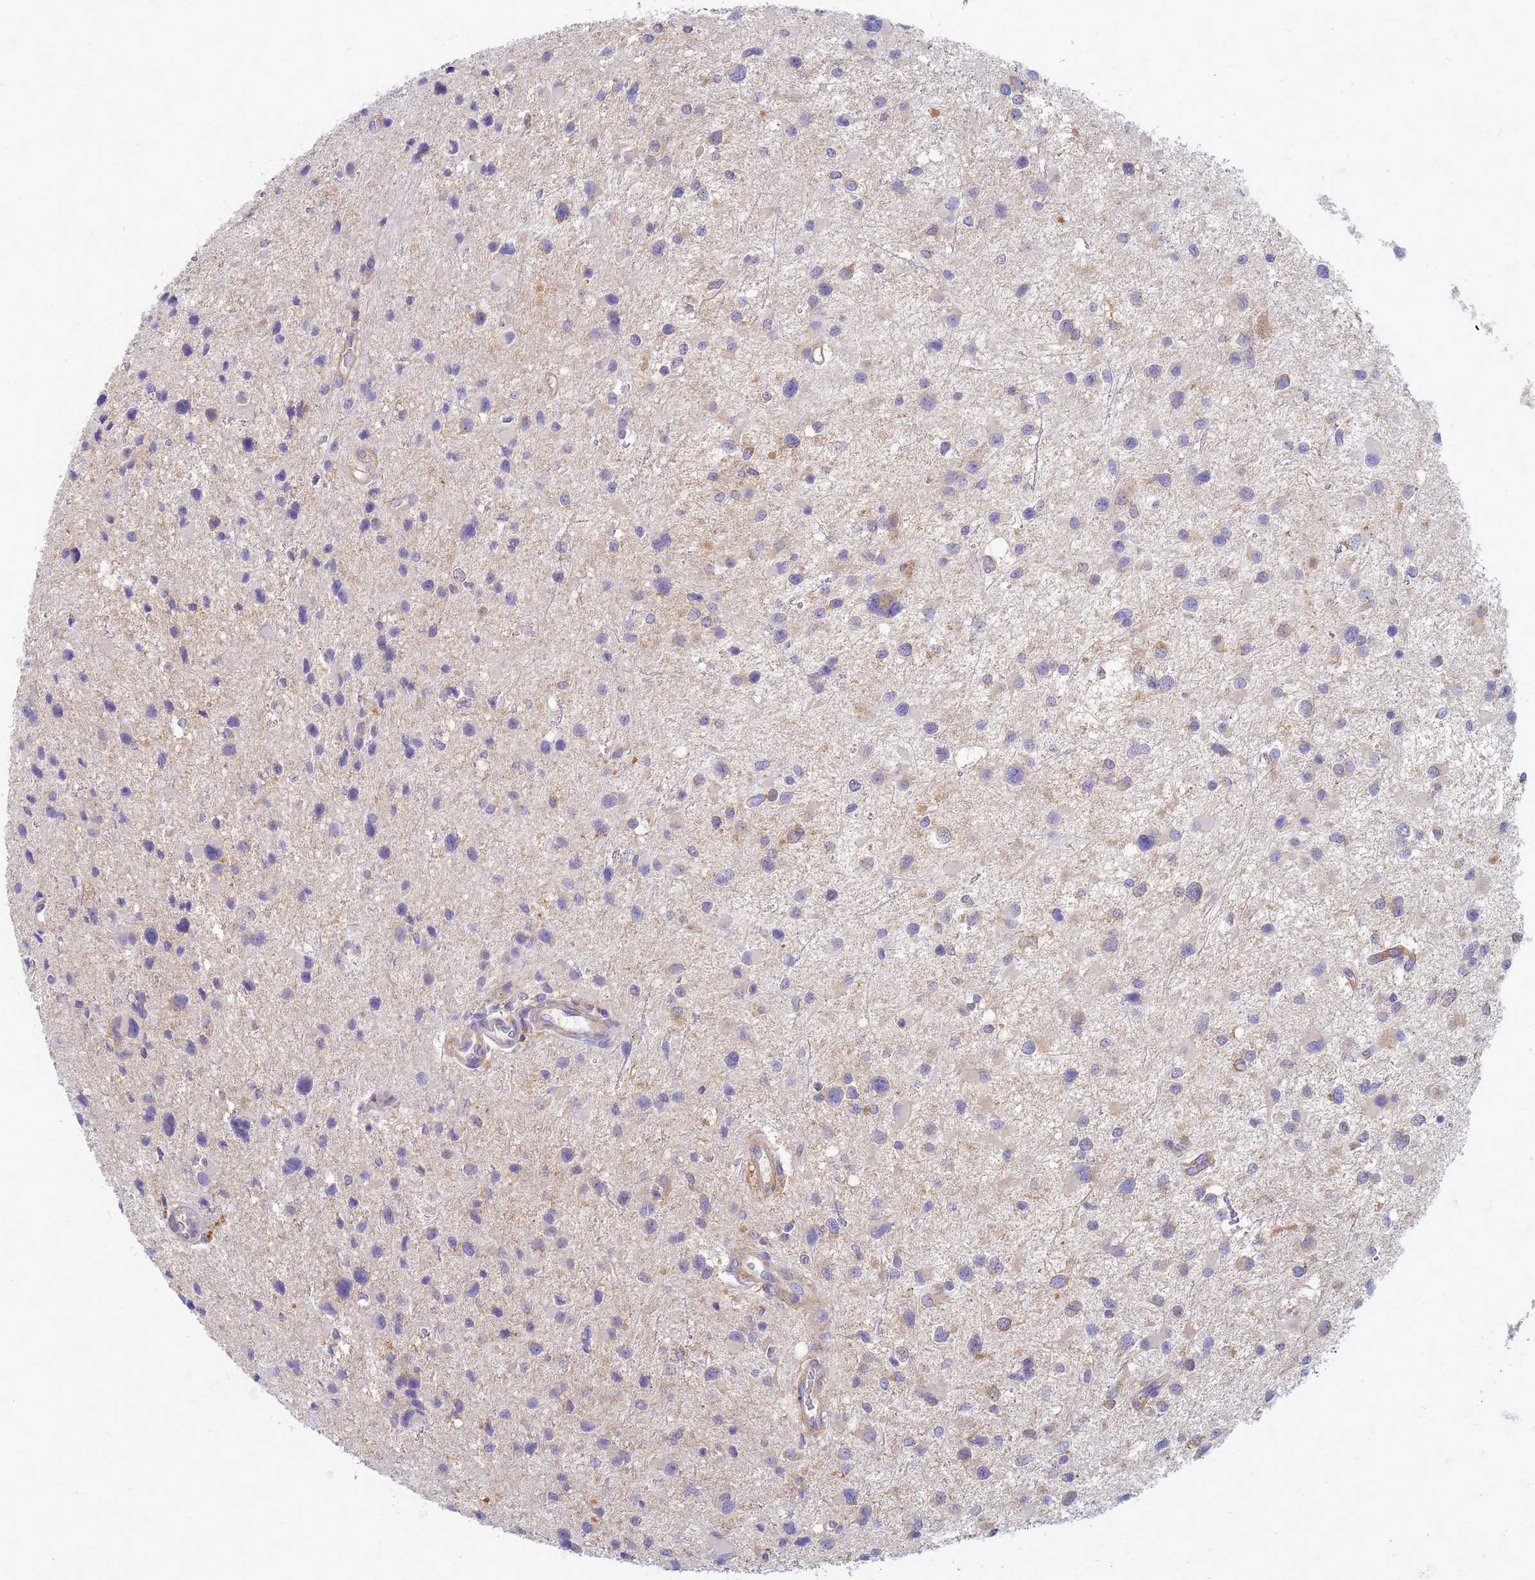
{"staining": {"intensity": "weak", "quantity": "<25%", "location": "cytoplasmic/membranous"}, "tissue": "glioma", "cell_type": "Tumor cells", "image_type": "cancer", "snomed": [{"axis": "morphology", "description": "Glioma, malignant, Low grade"}, {"axis": "topography", "description": "Brain"}], "caption": "Tumor cells are negative for brown protein staining in malignant glioma (low-grade). The staining is performed using DAB (3,3'-diaminobenzidine) brown chromogen with nuclei counter-stained in using hematoxylin.", "gene": "EEA1", "patient": {"sex": "female", "age": 32}}